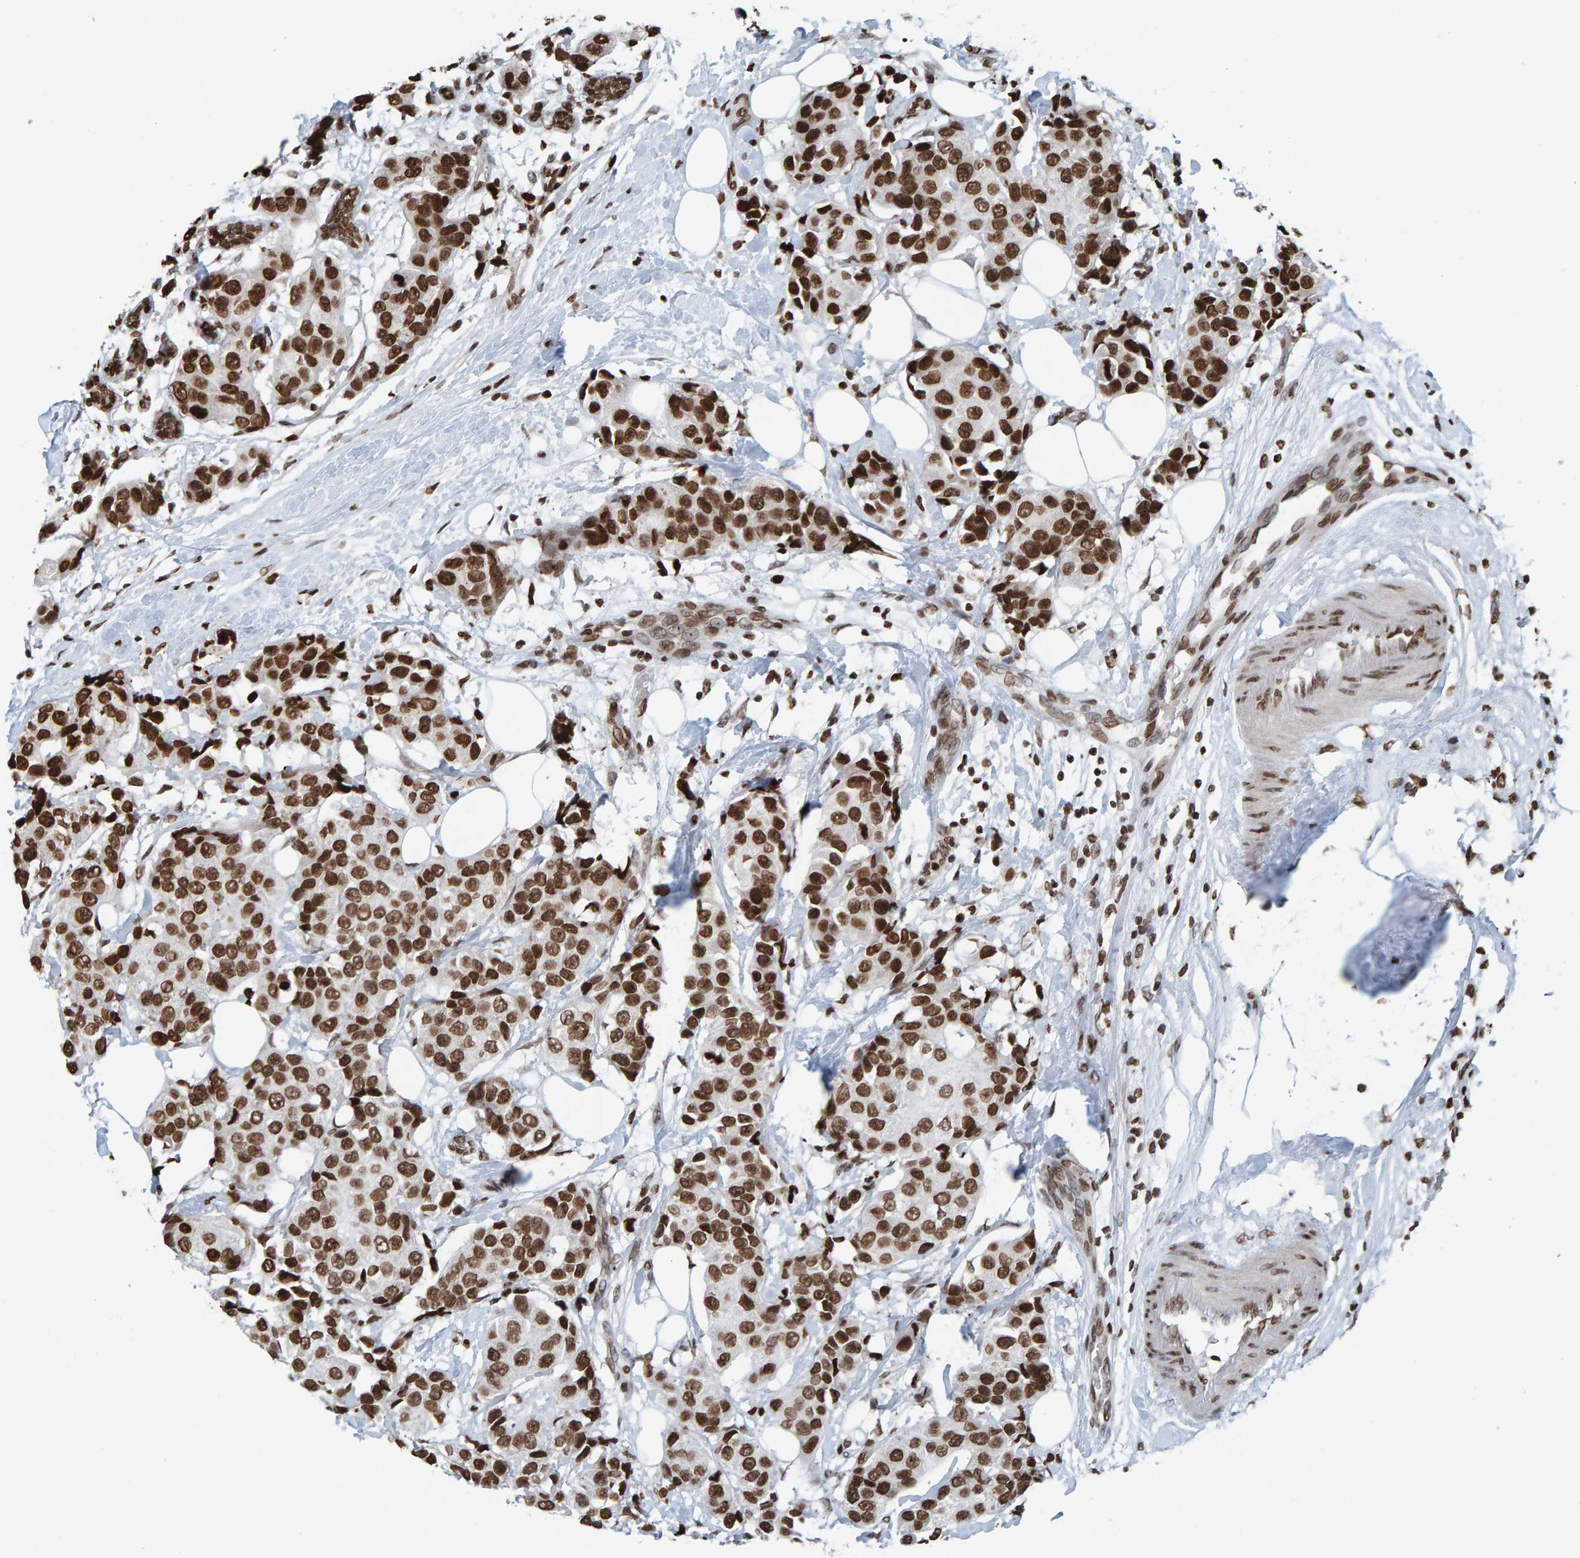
{"staining": {"intensity": "strong", "quantity": ">75%", "location": "nuclear"}, "tissue": "breast cancer", "cell_type": "Tumor cells", "image_type": "cancer", "snomed": [{"axis": "morphology", "description": "Normal tissue, NOS"}, {"axis": "morphology", "description": "Duct carcinoma"}, {"axis": "topography", "description": "Breast"}], "caption": "Strong nuclear staining for a protein is identified in approximately >75% of tumor cells of breast invasive ductal carcinoma using immunohistochemistry.", "gene": "H2AZ1", "patient": {"sex": "female", "age": 39}}